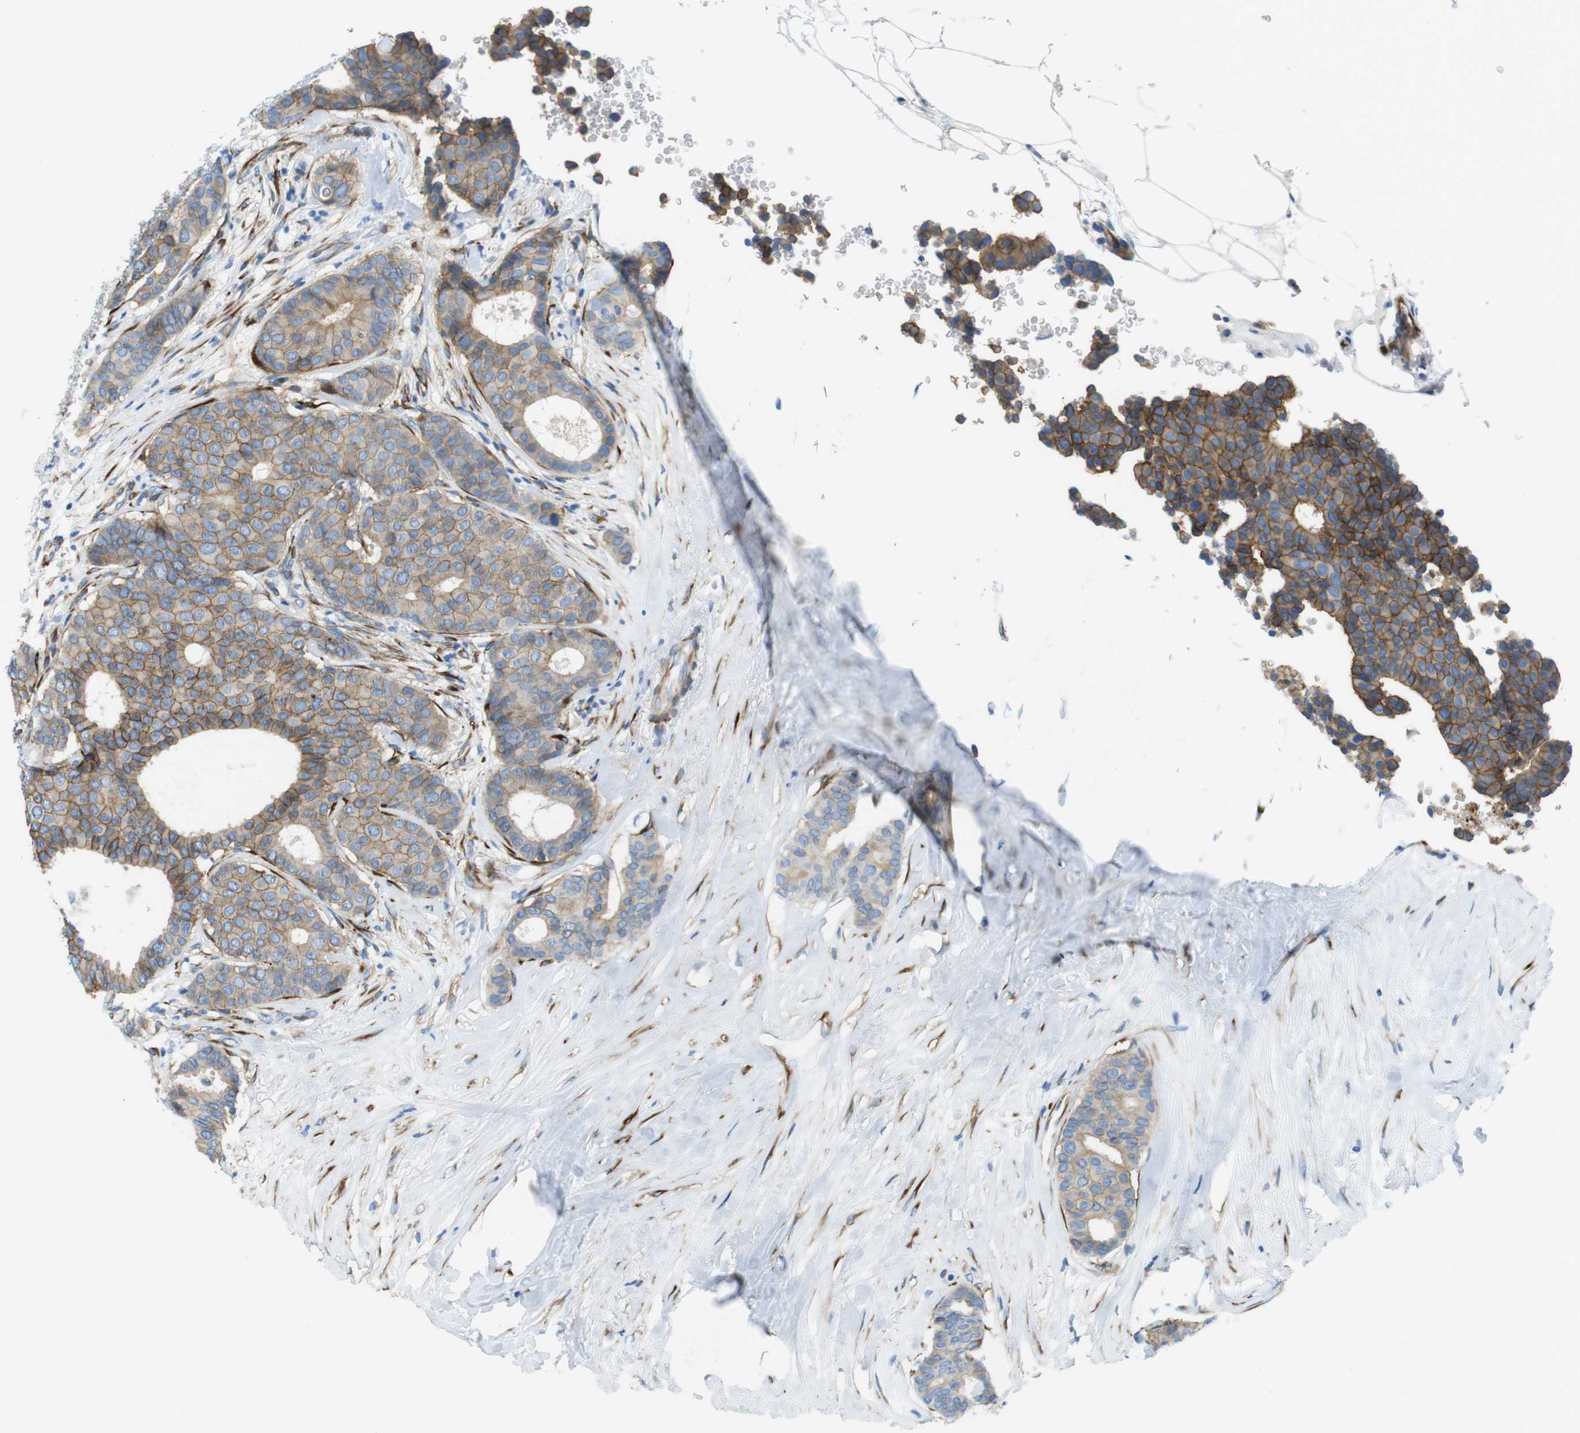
{"staining": {"intensity": "moderate", "quantity": "25%-75%", "location": "cytoplasmic/membranous"}, "tissue": "breast cancer", "cell_type": "Tumor cells", "image_type": "cancer", "snomed": [{"axis": "morphology", "description": "Duct carcinoma"}, {"axis": "topography", "description": "Breast"}], "caption": "Immunohistochemical staining of human breast cancer exhibits medium levels of moderate cytoplasmic/membranous expression in about 25%-75% of tumor cells.", "gene": "EMP2", "patient": {"sex": "female", "age": 75}}